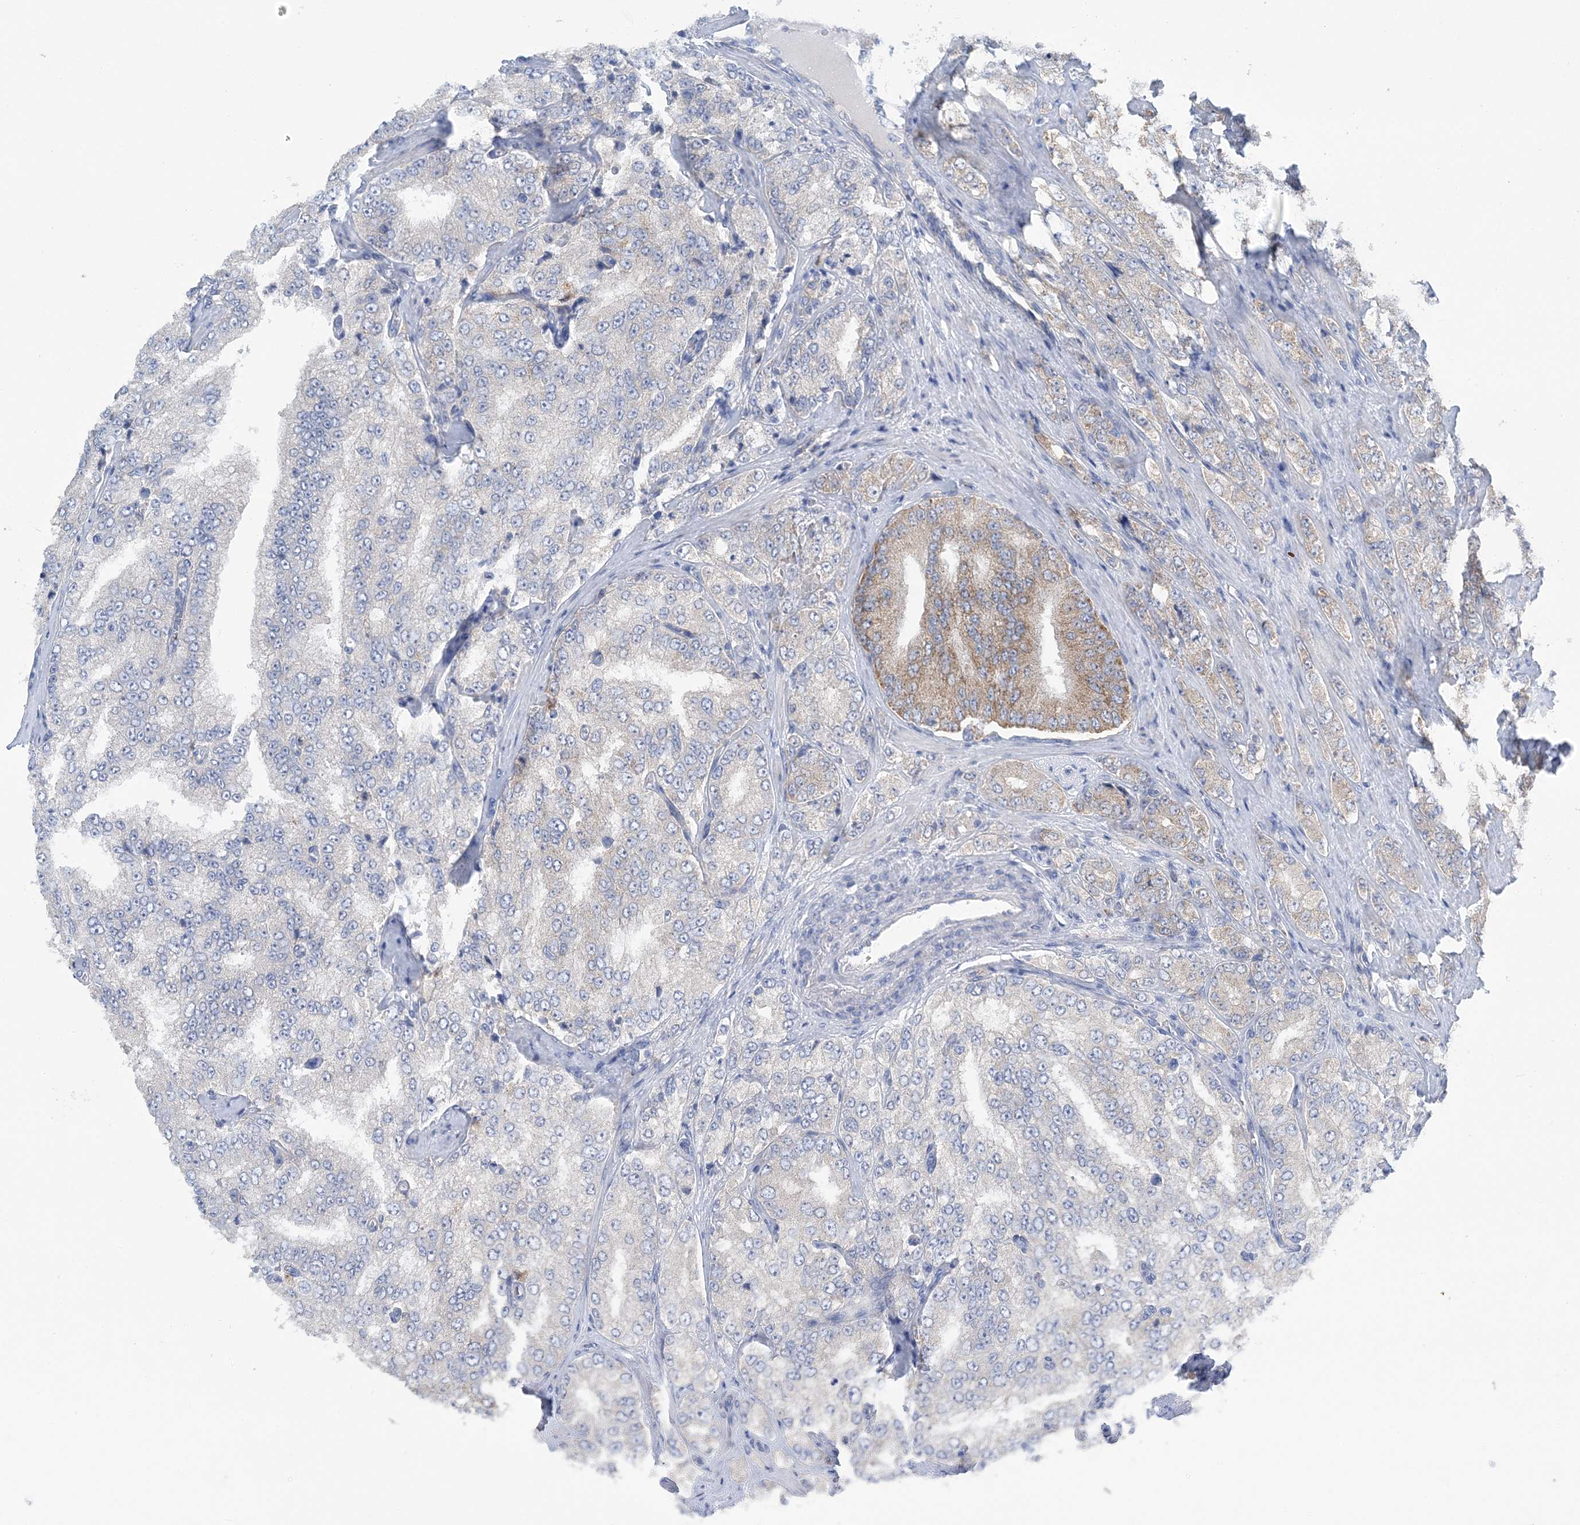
{"staining": {"intensity": "moderate", "quantity": "<25%", "location": "cytoplasmic/membranous"}, "tissue": "prostate cancer", "cell_type": "Tumor cells", "image_type": "cancer", "snomed": [{"axis": "morphology", "description": "Adenocarcinoma, High grade"}, {"axis": "topography", "description": "Prostate"}], "caption": "Immunohistochemical staining of human prostate cancer exhibits low levels of moderate cytoplasmic/membranous positivity in about <25% of tumor cells. The protein is stained brown, and the nuclei are stained in blue (DAB (3,3'-diaminobenzidine) IHC with brightfield microscopy, high magnification).", "gene": "COPE", "patient": {"sex": "male", "age": 58}}